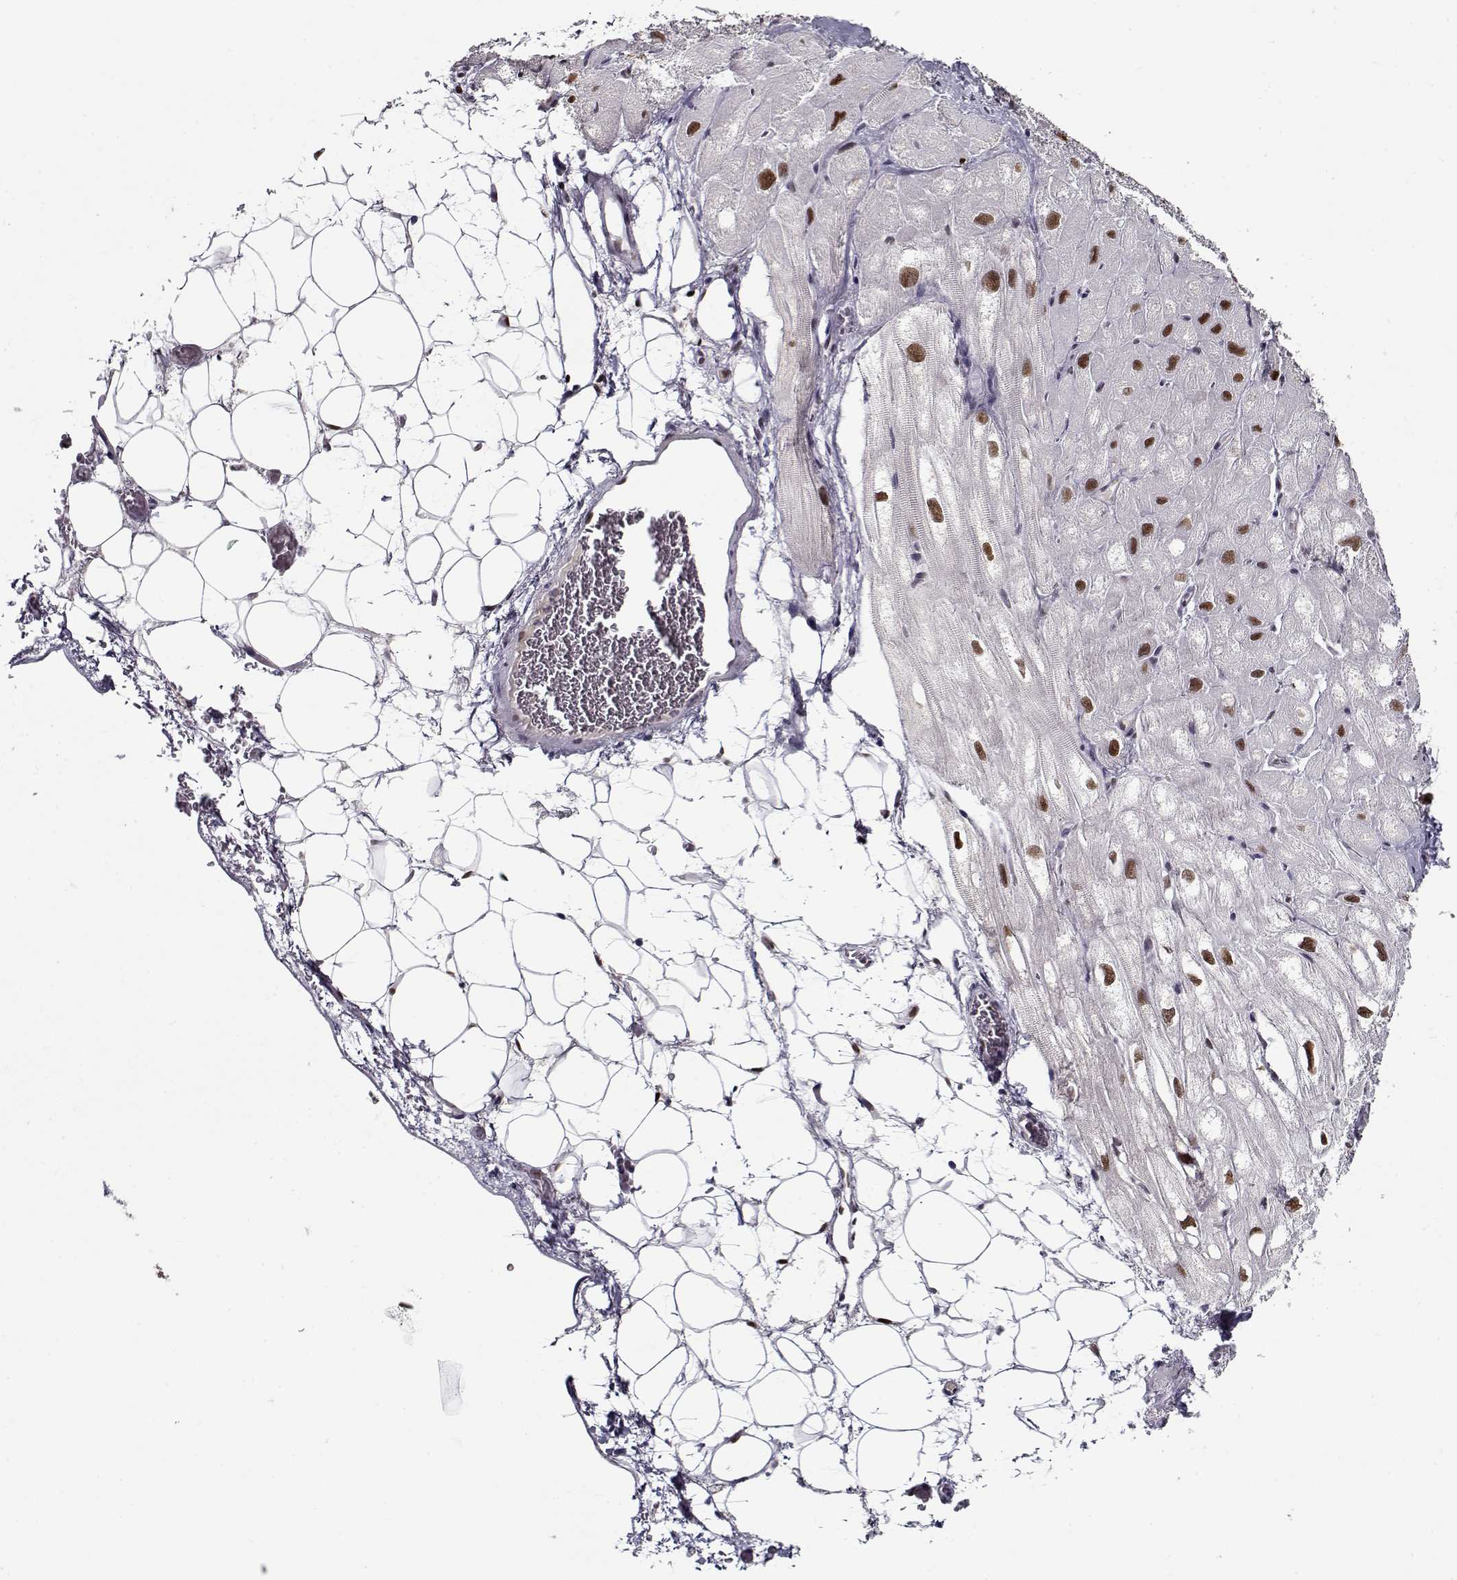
{"staining": {"intensity": "moderate", "quantity": "<25%", "location": "nuclear"}, "tissue": "heart muscle", "cell_type": "Cardiomyocytes", "image_type": "normal", "snomed": [{"axis": "morphology", "description": "Normal tissue, NOS"}, {"axis": "topography", "description": "Heart"}], "caption": "Heart muscle stained with immunohistochemistry exhibits moderate nuclear staining in about <25% of cardiomyocytes. The staining is performed using DAB (3,3'-diaminobenzidine) brown chromogen to label protein expression. The nuclei are counter-stained blue using hematoxylin.", "gene": "PRMT1", "patient": {"sex": "male", "age": 61}}